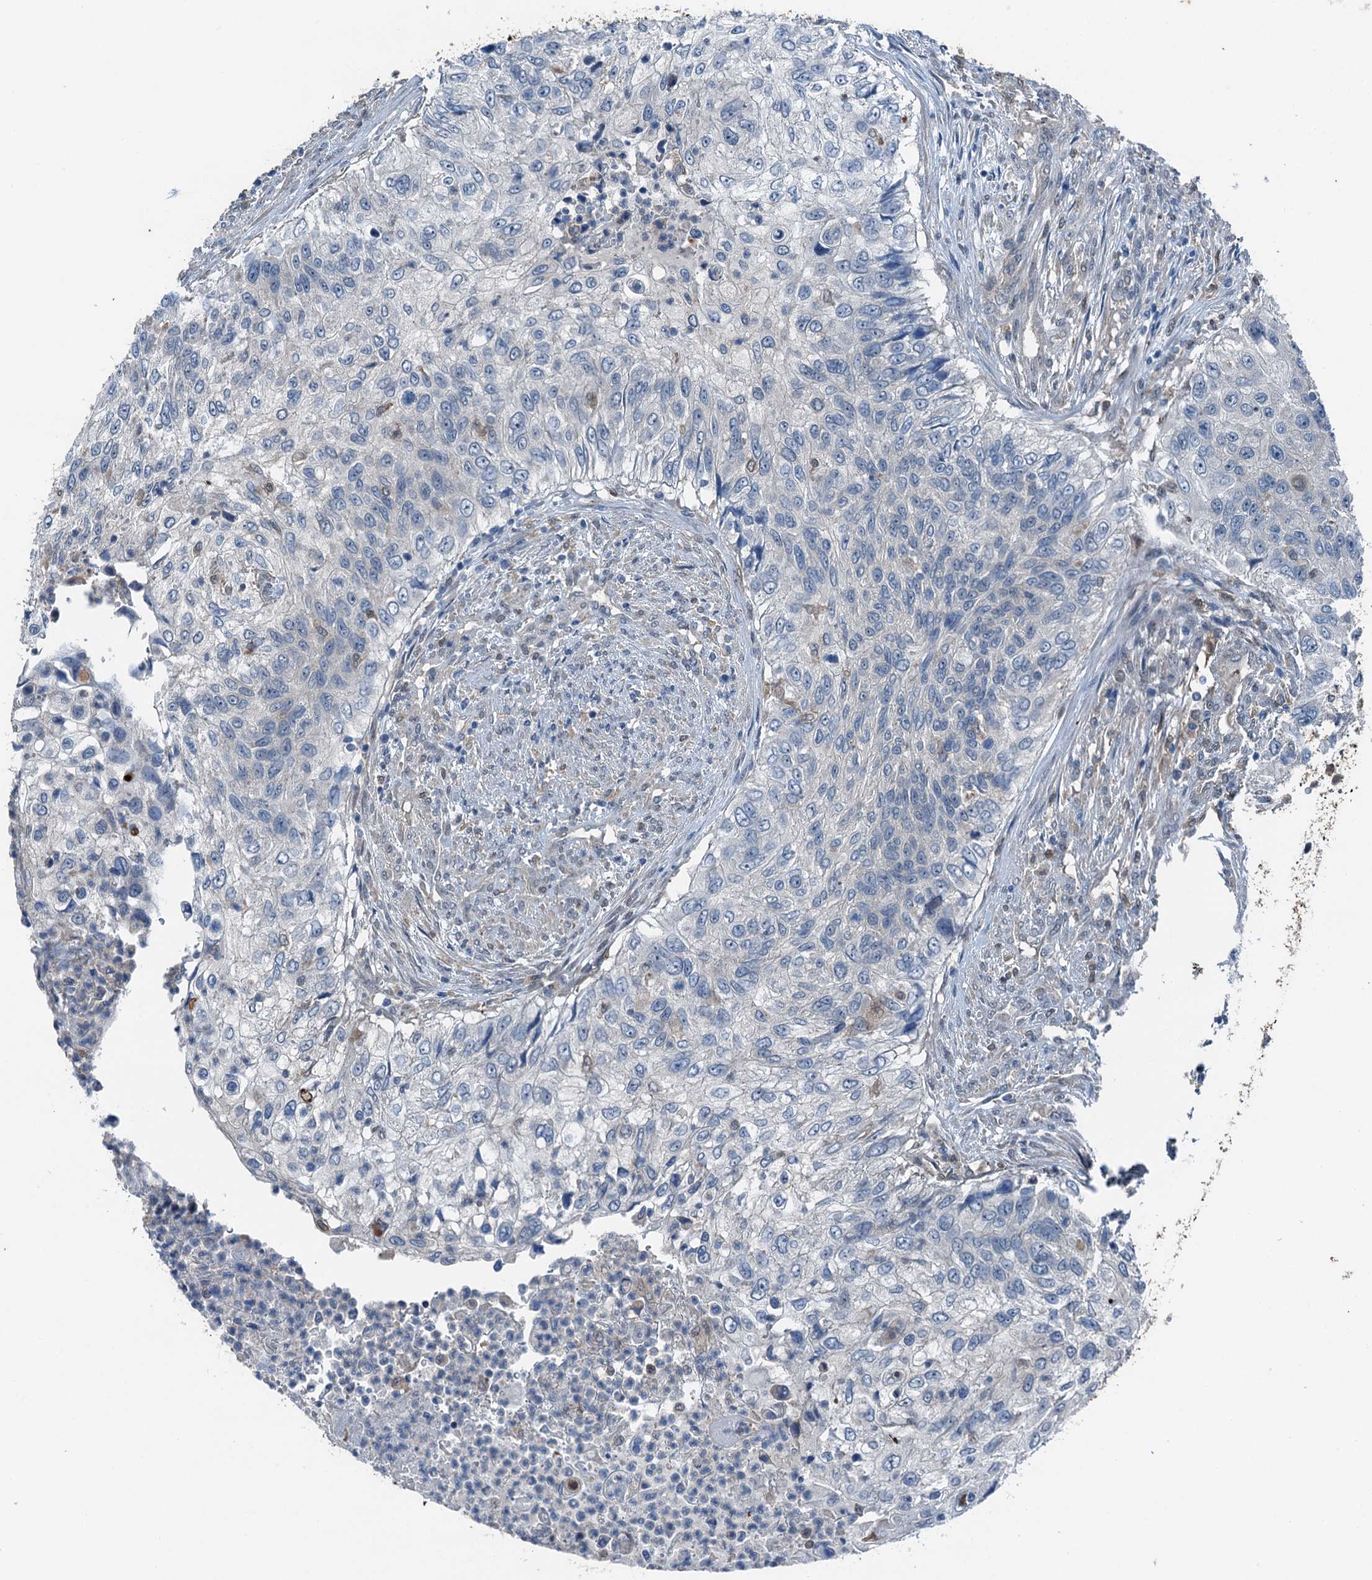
{"staining": {"intensity": "negative", "quantity": "none", "location": "none"}, "tissue": "urothelial cancer", "cell_type": "Tumor cells", "image_type": "cancer", "snomed": [{"axis": "morphology", "description": "Urothelial carcinoma, High grade"}, {"axis": "topography", "description": "Urinary bladder"}], "caption": "High-grade urothelial carcinoma stained for a protein using IHC reveals no expression tumor cells.", "gene": "RNH1", "patient": {"sex": "female", "age": 60}}